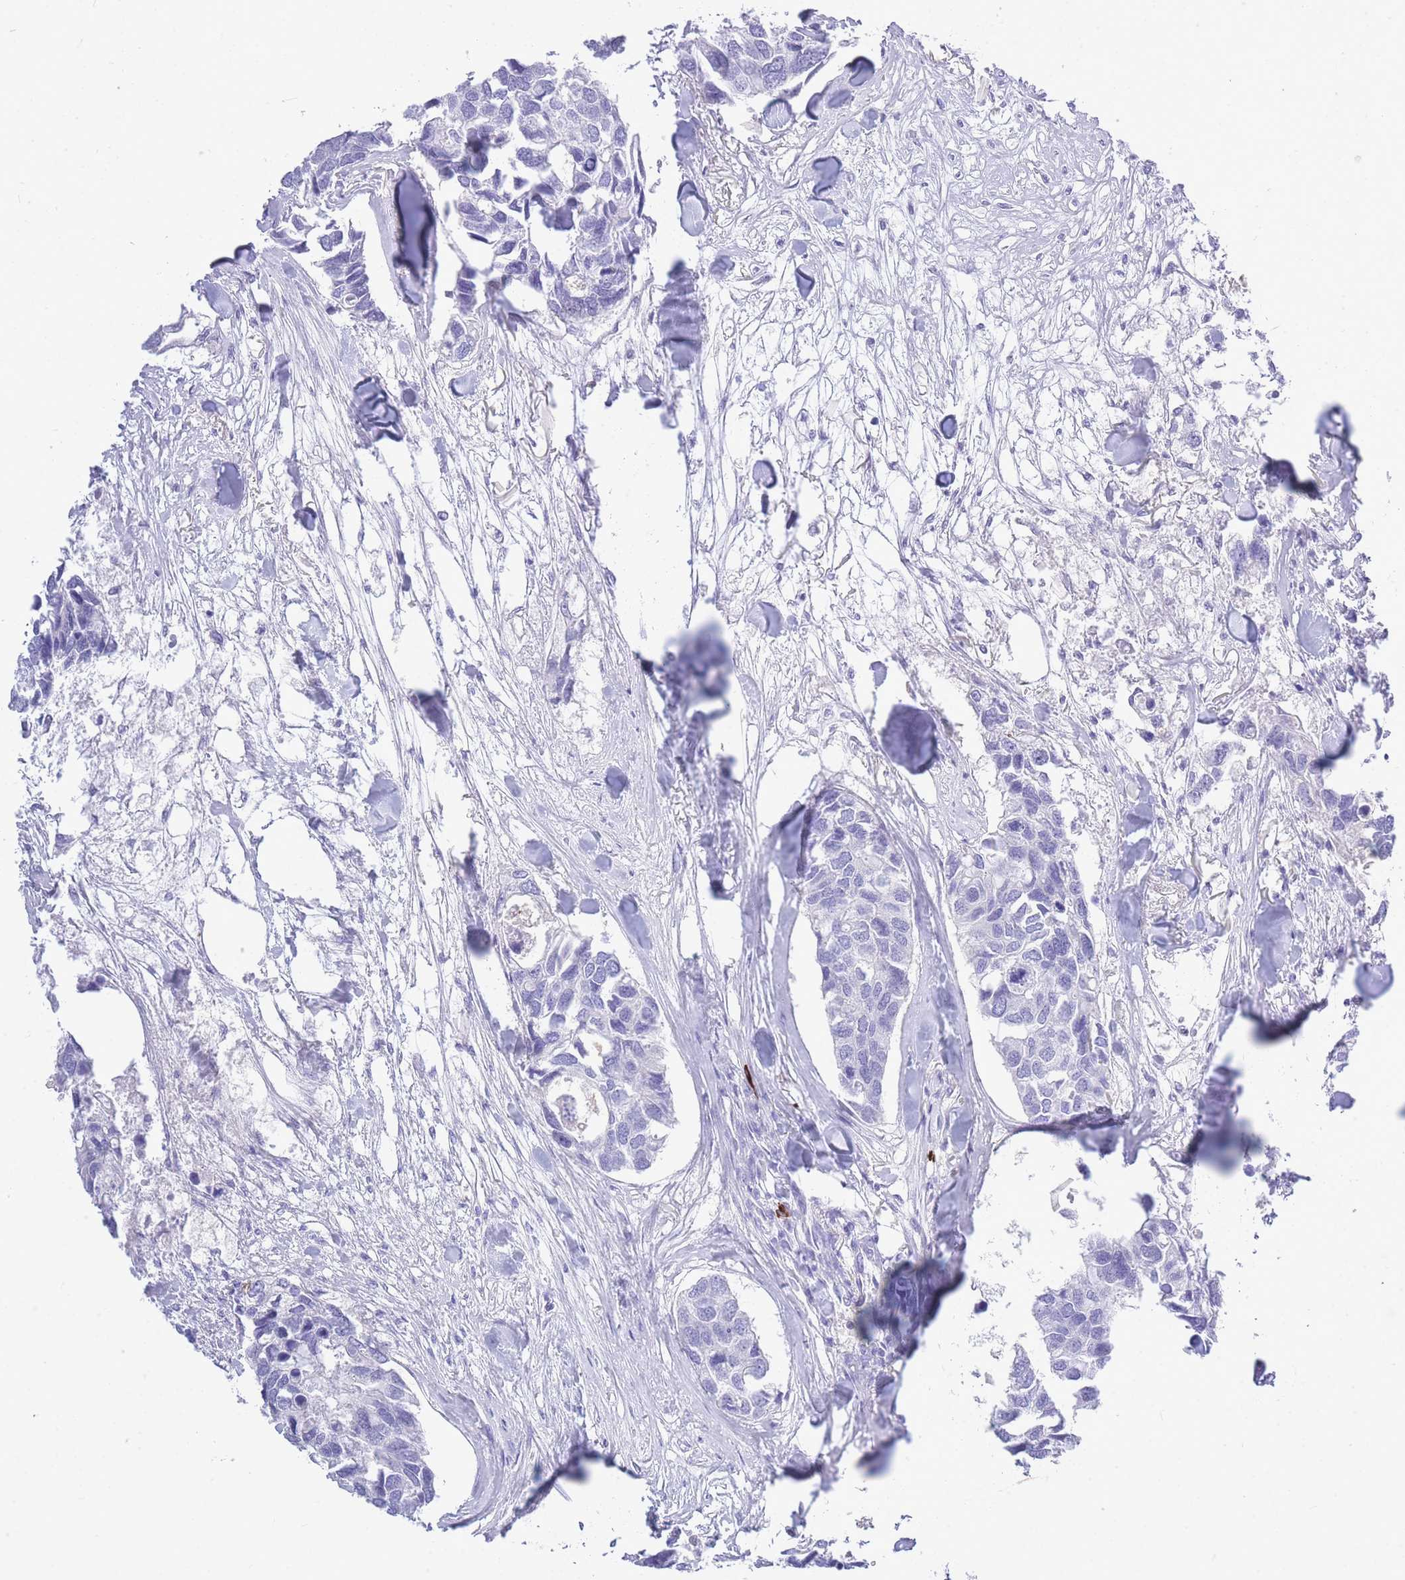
{"staining": {"intensity": "negative", "quantity": "none", "location": "none"}, "tissue": "breast cancer", "cell_type": "Tumor cells", "image_type": "cancer", "snomed": [{"axis": "morphology", "description": "Duct carcinoma"}, {"axis": "topography", "description": "Breast"}], "caption": "Immunohistochemistry micrograph of human intraductal carcinoma (breast) stained for a protein (brown), which exhibits no expression in tumor cells. Nuclei are stained in blue.", "gene": "ZFP62", "patient": {"sex": "female", "age": 83}}